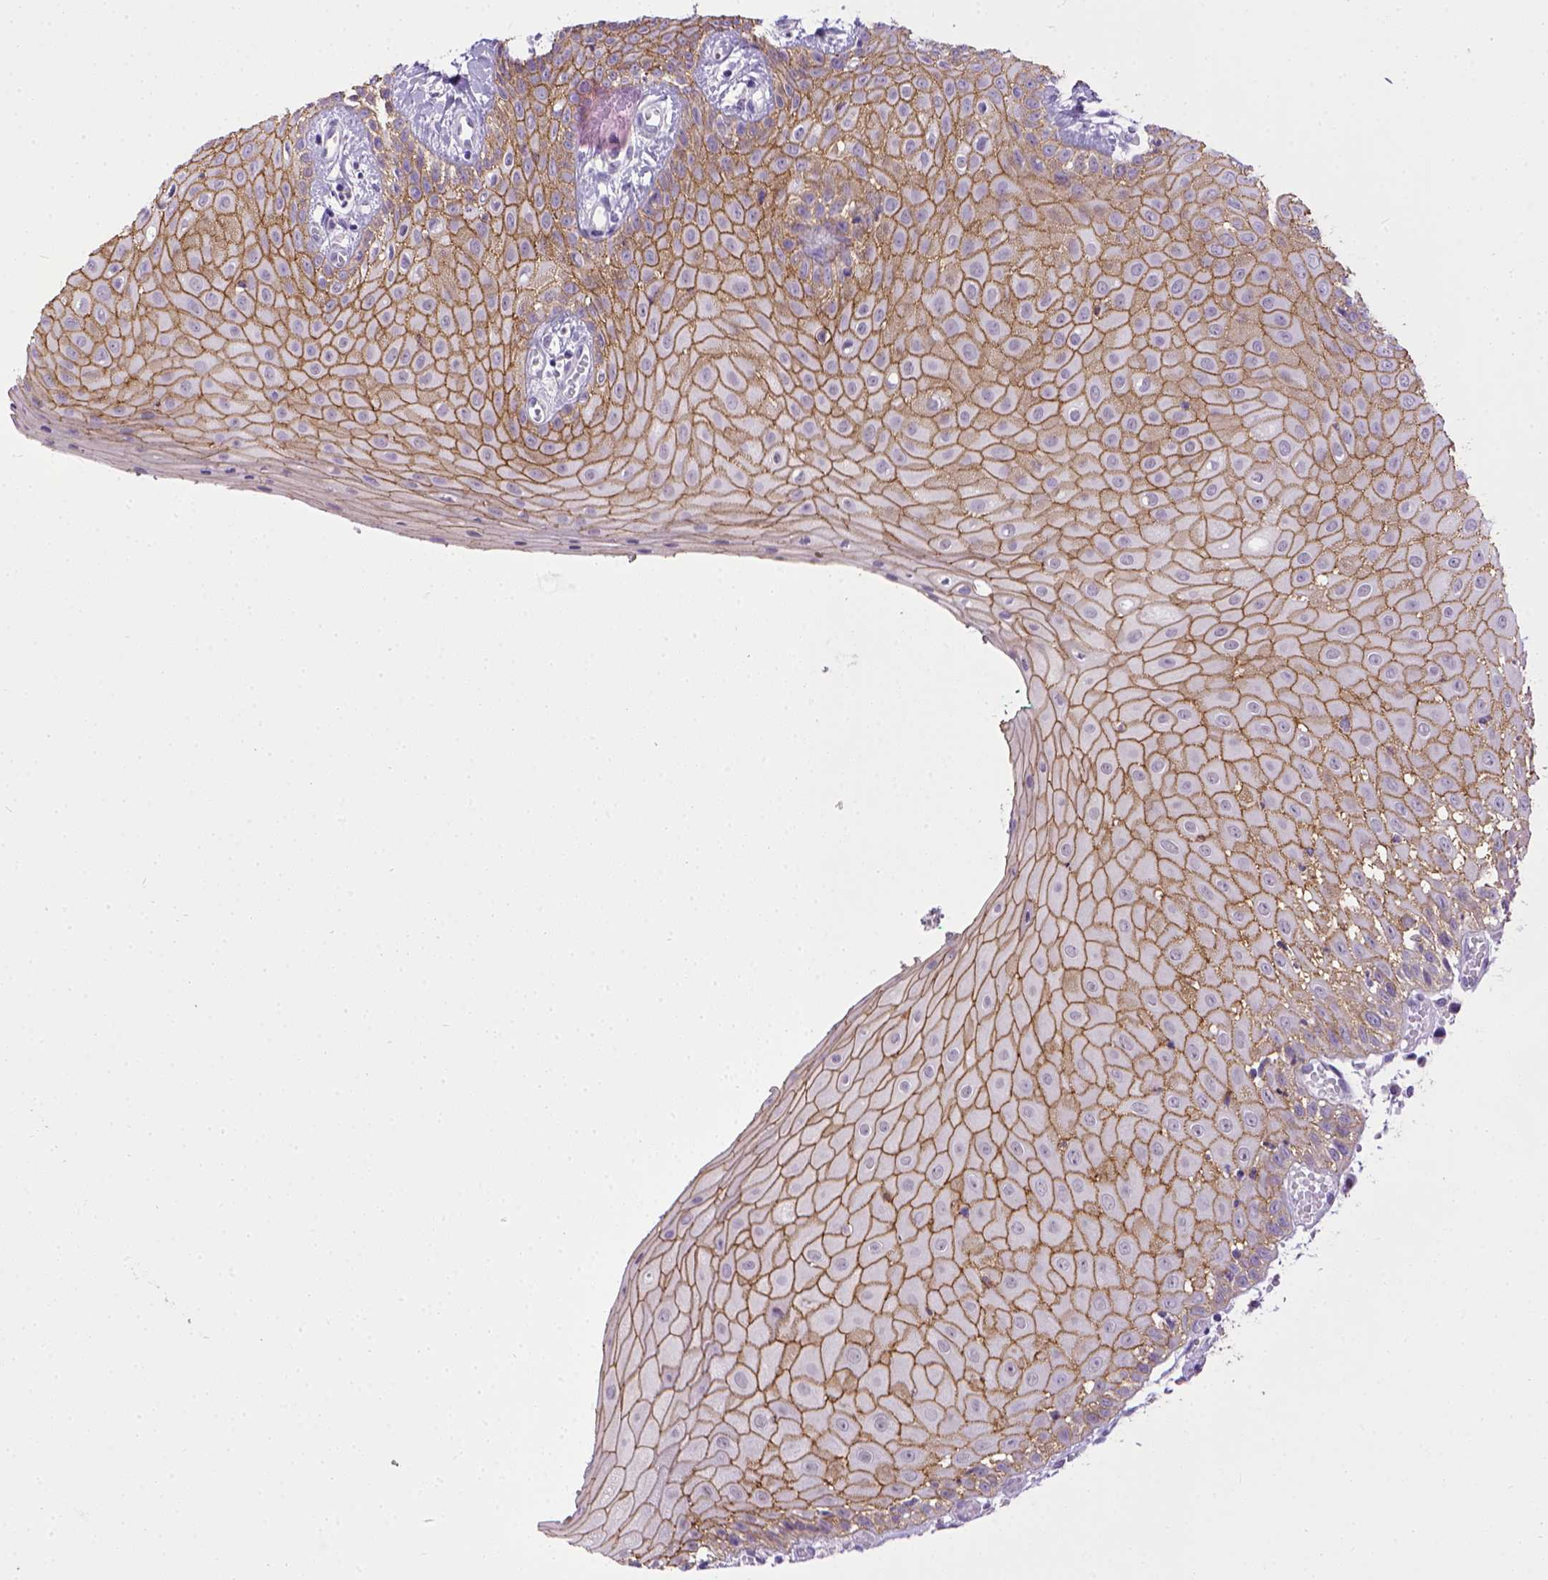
{"staining": {"intensity": "moderate", "quantity": ">75%", "location": "cytoplasmic/membranous"}, "tissue": "head and neck cancer", "cell_type": "Tumor cells", "image_type": "cancer", "snomed": [{"axis": "morphology", "description": "Normal tissue, NOS"}, {"axis": "morphology", "description": "Squamous cell carcinoma, NOS"}, {"axis": "topography", "description": "Oral tissue"}, {"axis": "topography", "description": "Salivary gland"}, {"axis": "topography", "description": "Head-Neck"}], "caption": "This photomicrograph reveals head and neck squamous cell carcinoma stained with immunohistochemistry to label a protein in brown. The cytoplasmic/membranous of tumor cells show moderate positivity for the protein. Nuclei are counter-stained blue.", "gene": "CDH1", "patient": {"sex": "female", "age": 62}}